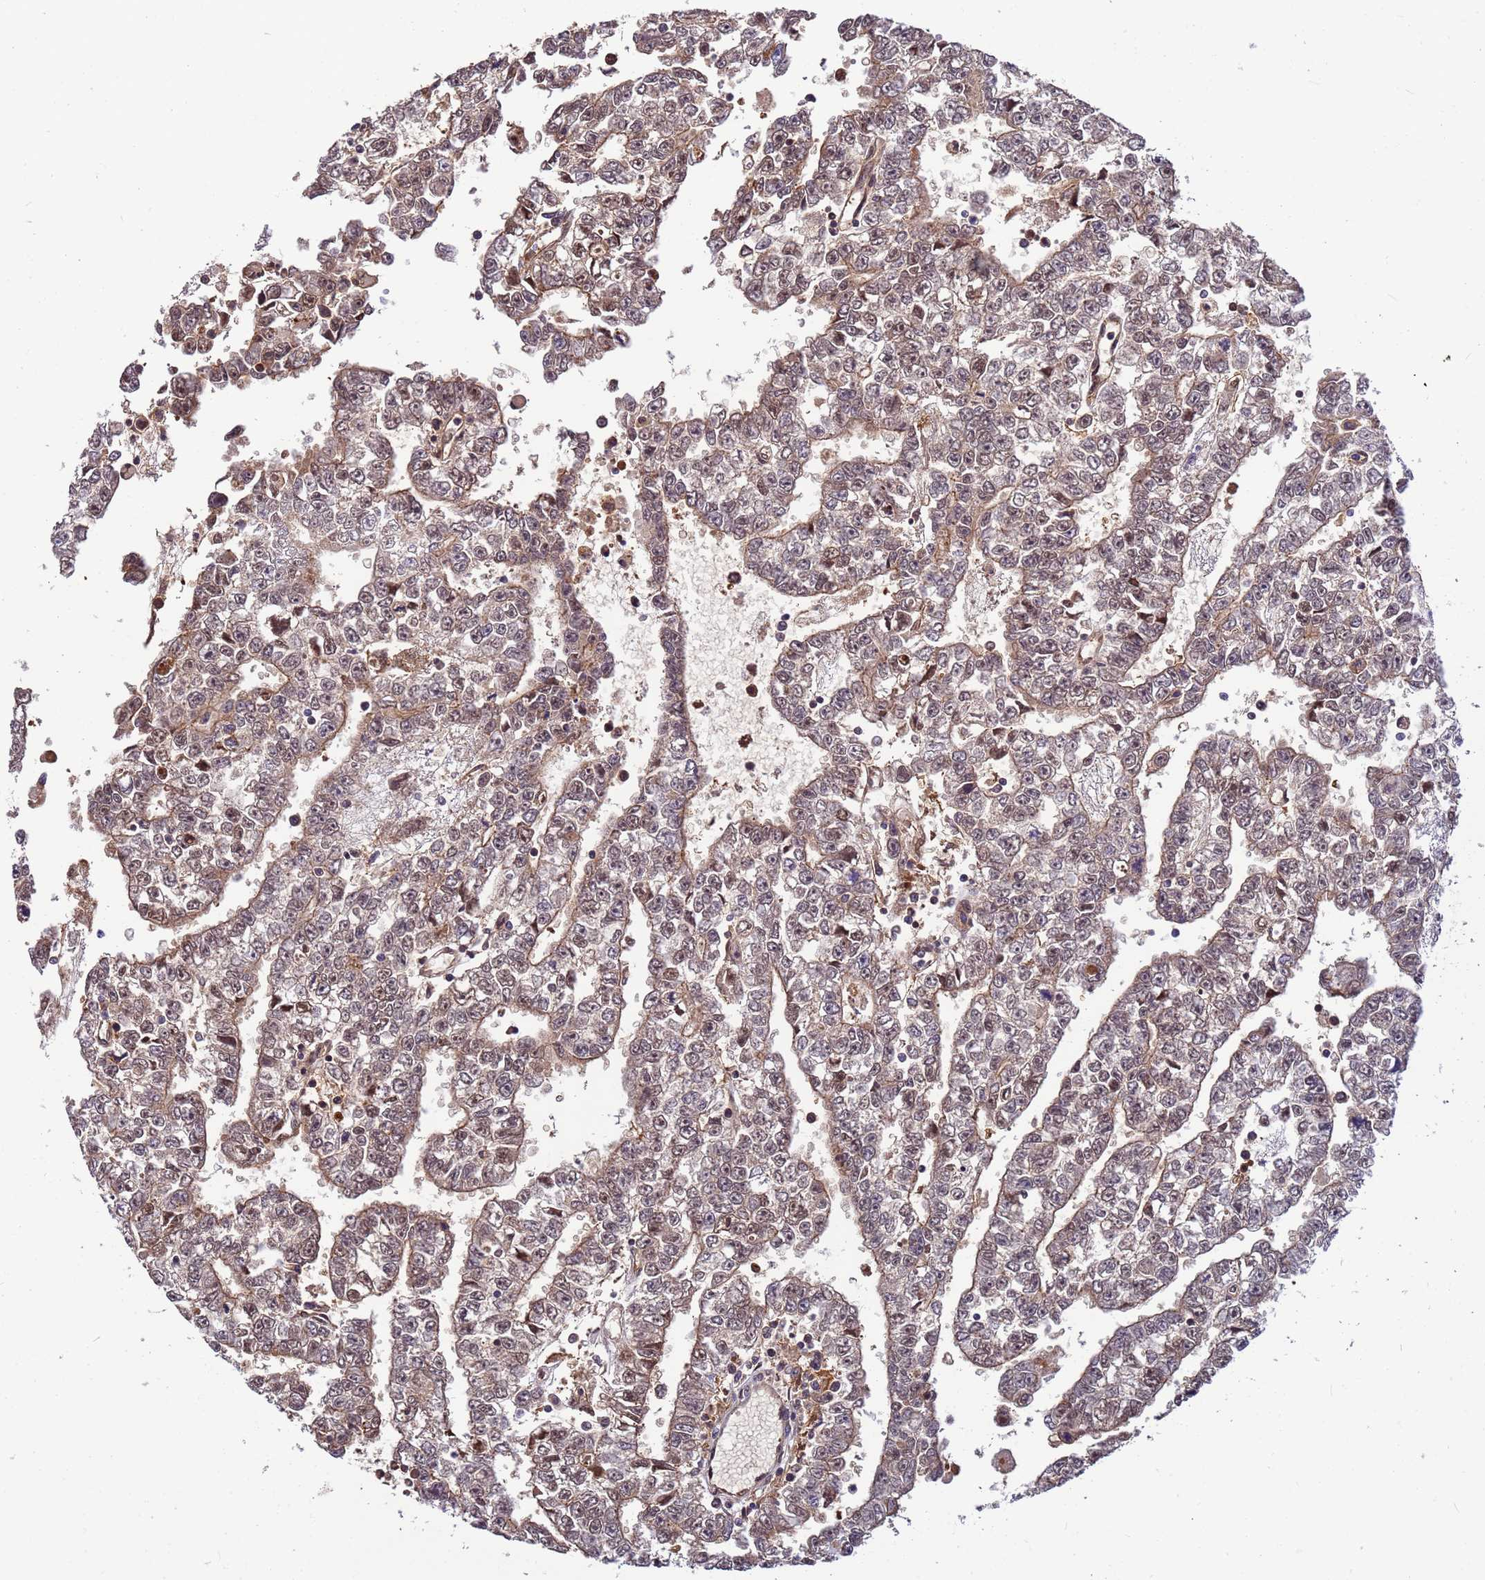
{"staining": {"intensity": "moderate", "quantity": "25%-75%", "location": "cytoplasmic/membranous"}, "tissue": "testis cancer", "cell_type": "Tumor cells", "image_type": "cancer", "snomed": [{"axis": "morphology", "description": "Carcinoma, Embryonal, NOS"}, {"axis": "topography", "description": "Testis"}], "caption": "A photomicrograph of human testis embryonal carcinoma stained for a protein exhibits moderate cytoplasmic/membranous brown staining in tumor cells.", "gene": "DUS4L", "patient": {"sex": "male", "age": 25}}